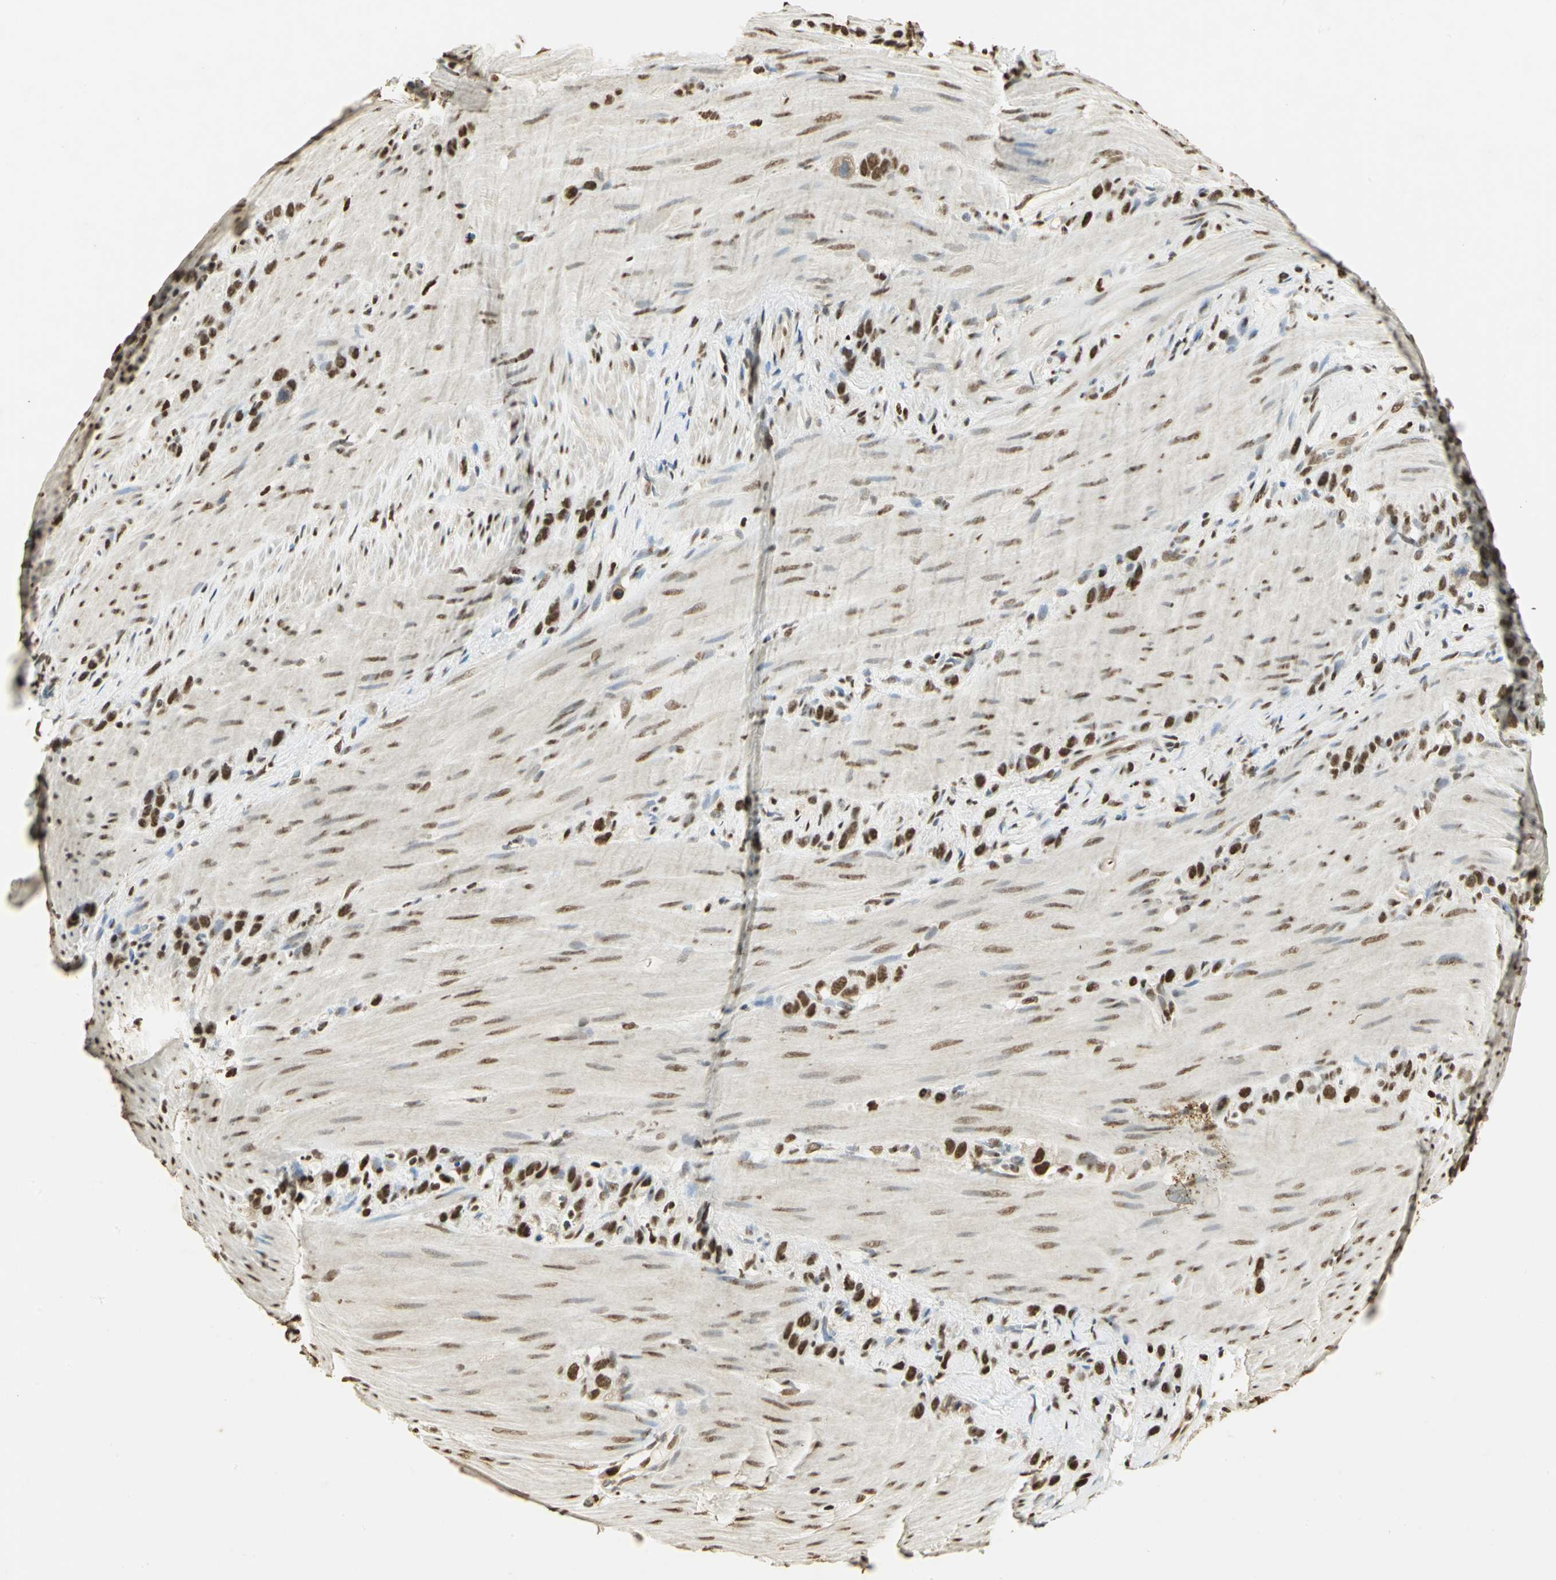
{"staining": {"intensity": "strong", "quantity": ">75%", "location": "nuclear"}, "tissue": "stomach cancer", "cell_type": "Tumor cells", "image_type": "cancer", "snomed": [{"axis": "morphology", "description": "Normal tissue, NOS"}, {"axis": "morphology", "description": "Adenocarcinoma, NOS"}, {"axis": "morphology", "description": "Adenocarcinoma, High grade"}, {"axis": "topography", "description": "Stomach, upper"}, {"axis": "topography", "description": "Stomach"}], "caption": "High-magnification brightfield microscopy of adenocarcinoma (stomach) stained with DAB (3,3'-diaminobenzidine) (brown) and counterstained with hematoxylin (blue). tumor cells exhibit strong nuclear expression is seen in approximately>75% of cells.", "gene": "SET", "patient": {"sex": "female", "age": 65}}